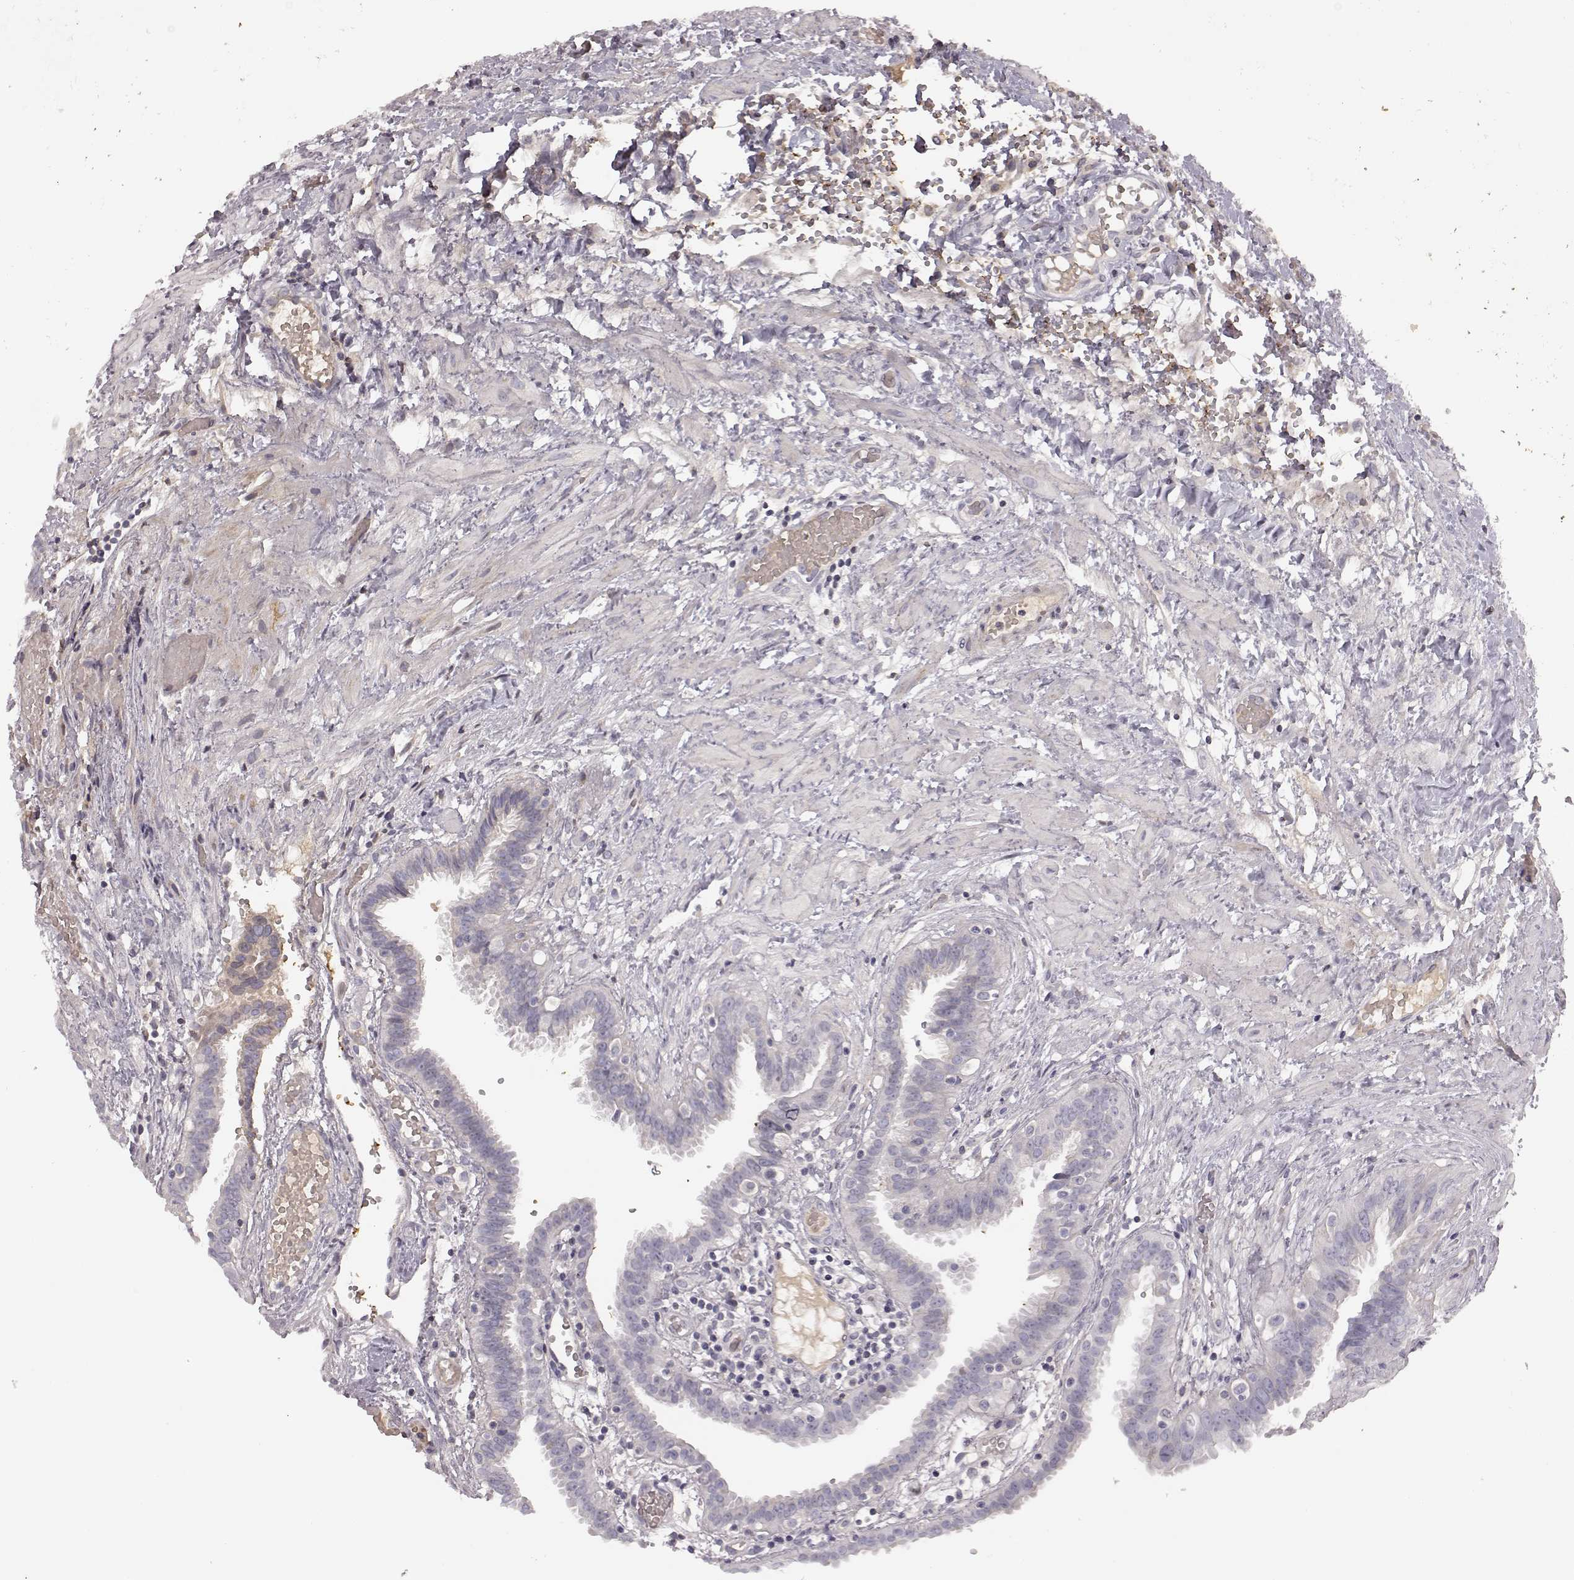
{"staining": {"intensity": "negative", "quantity": "none", "location": "none"}, "tissue": "fallopian tube", "cell_type": "Glandular cells", "image_type": "normal", "snomed": [{"axis": "morphology", "description": "Normal tissue, NOS"}, {"axis": "topography", "description": "Fallopian tube"}], "caption": "High magnification brightfield microscopy of unremarkable fallopian tube stained with DAB (brown) and counterstained with hematoxylin (blue): glandular cells show no significant staining. (DAB immunohistochemistry (IHC), high magnification).", "gene": "TLX3", "patient": {"sex": "female", "age": 37}}